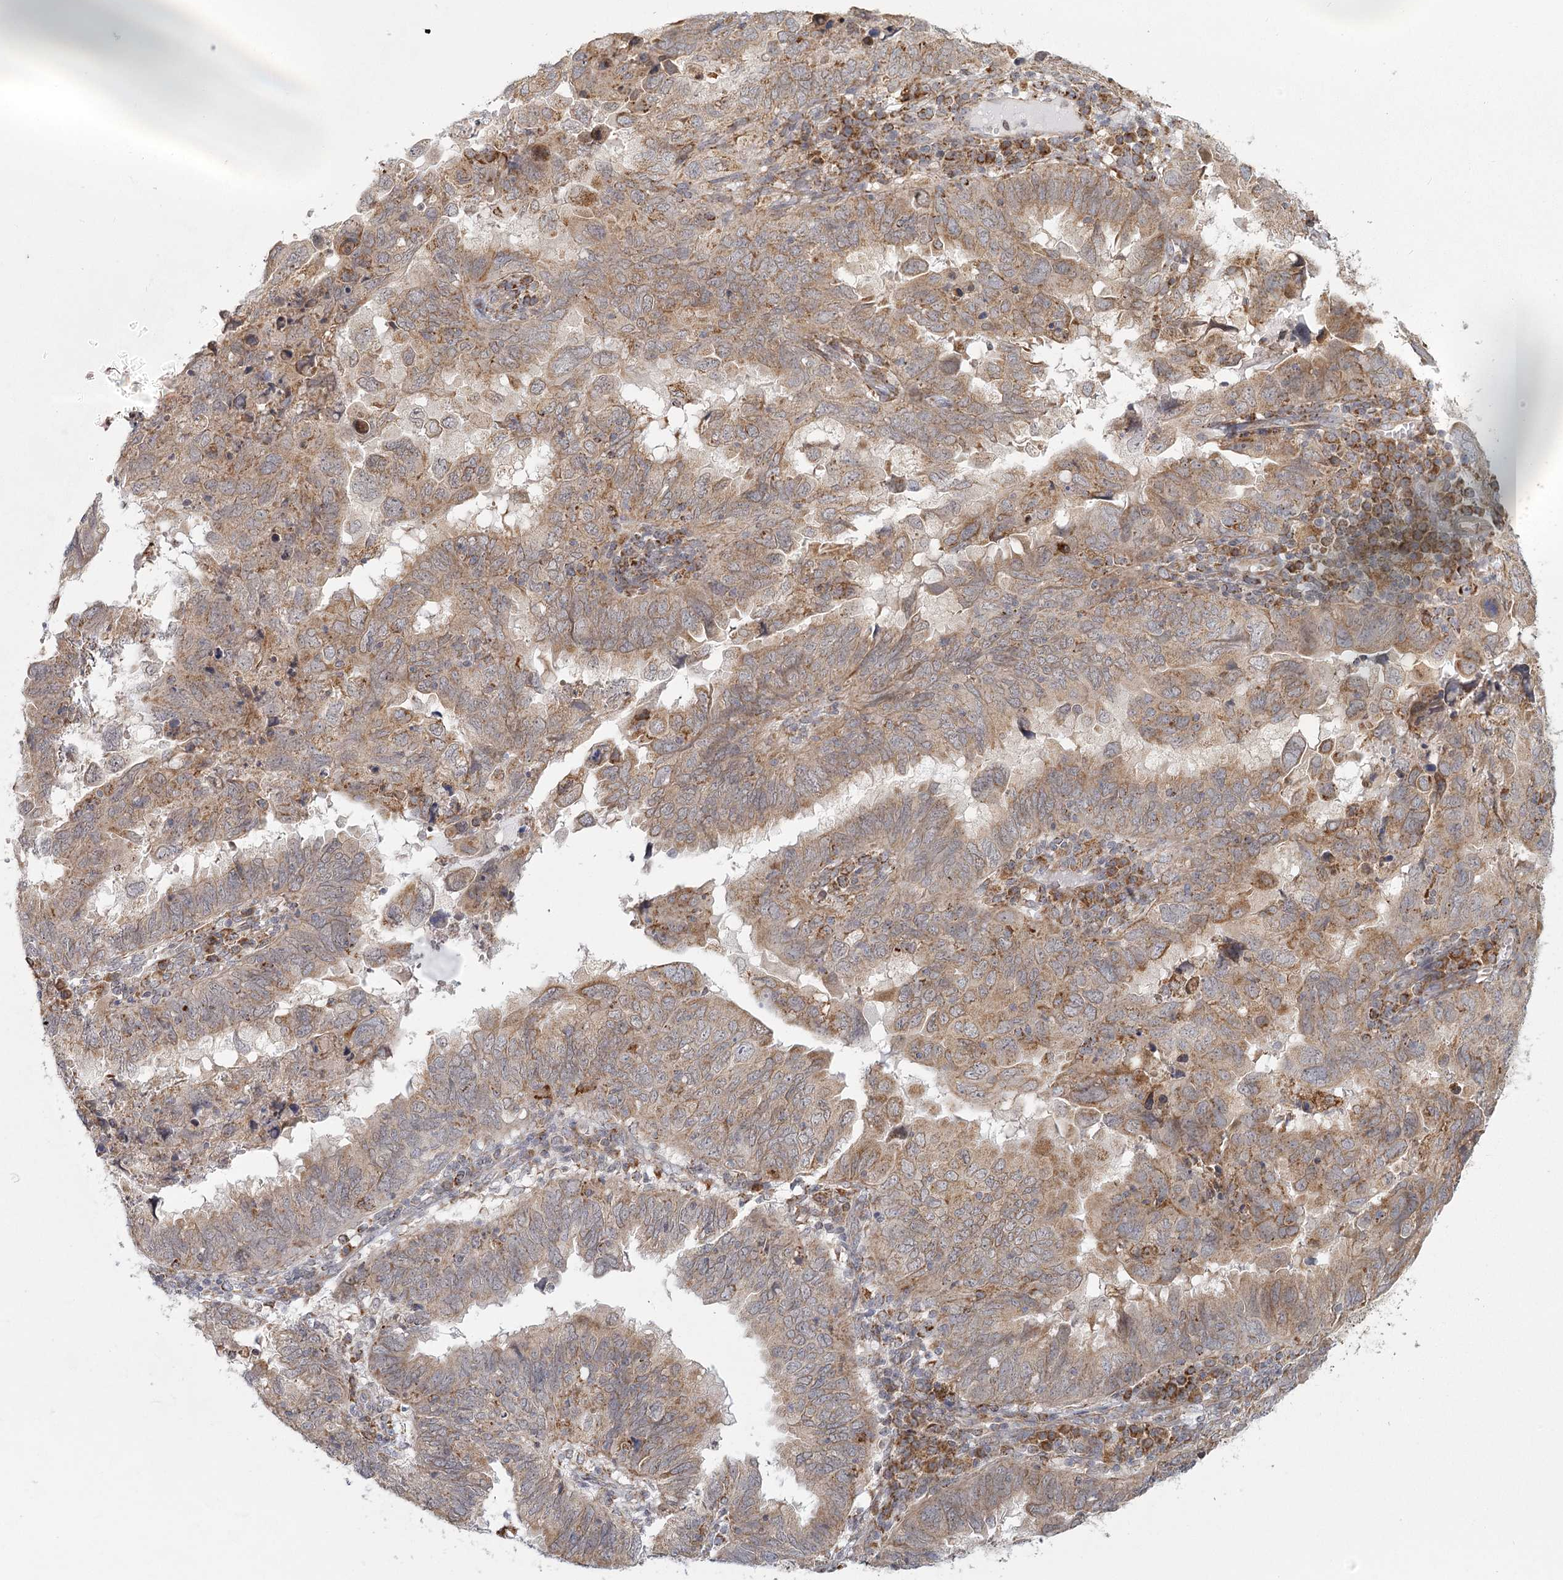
{"staining": {"intensity": "moderate", "quantity": ">75%", "location": "cytoplasmic/membranous"}, "tissue": "endometrial cancer", "cell_type": "Tumor cells", "image_type": "cancer", "snomed": [{"axis": "morphology", "description": "Adenocarcinoma, NOS"}, {"axis": "topography", "description": "Uterus"}], "caption": "Endometrial cancer stained for a protein (brown) reveals moderate cytoplasmic/membranous positive expression in approximately >75% of tumor cells.", "gene": "LACTB", "patient": {"sex": "female", "age": 77}}